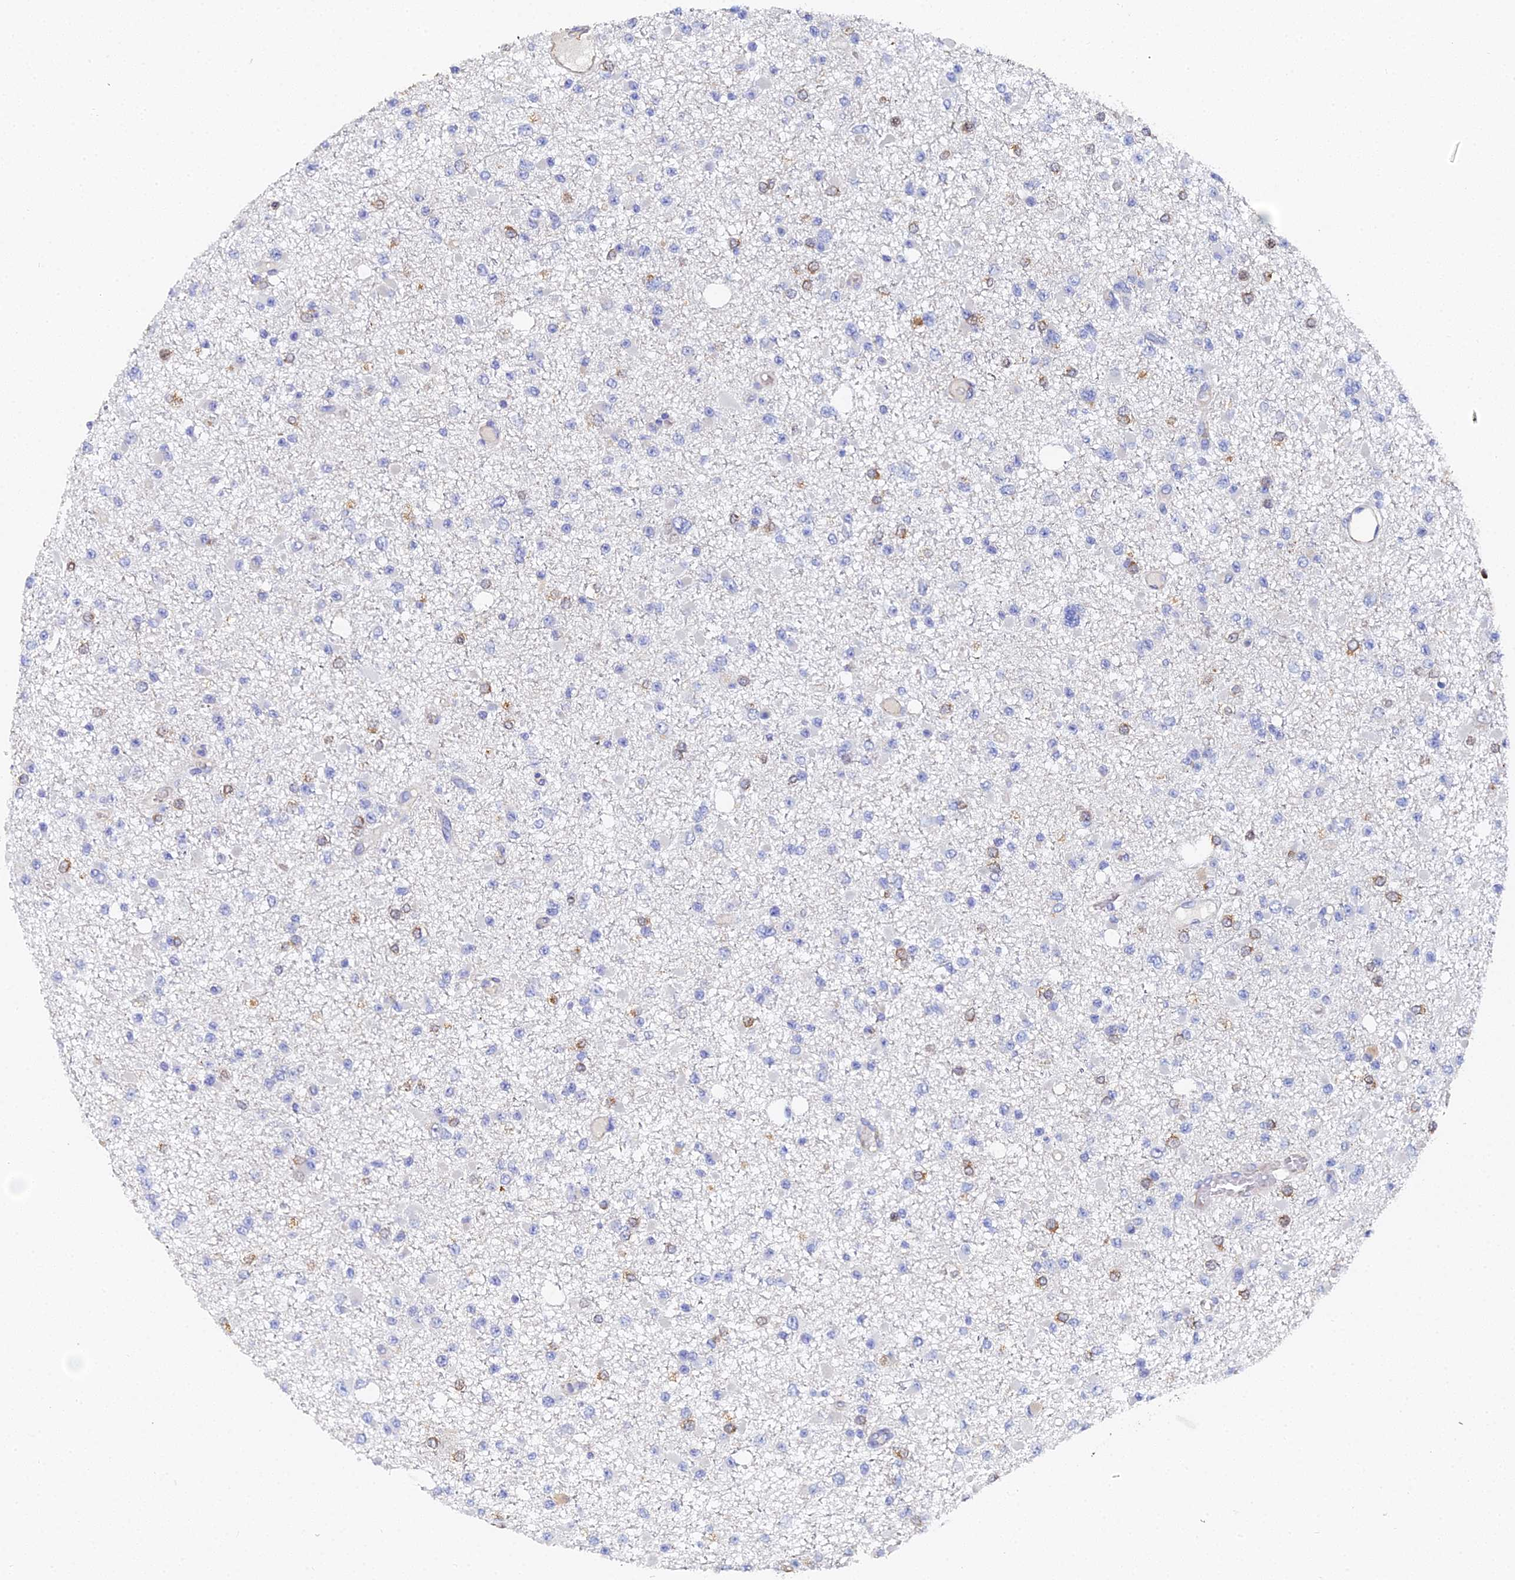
{"staining": {"intensity": "moderate", "quantity": "<25%", "location": "cytoplasmic/membranous"}, "tissue": "glioma", "cell_type": "Tumor cells", "image_type": "cancer", "snomed": [{"axis": "morphology", "description": "Glioma, malignant, Low grade"}, {"axis": "topography", "description": "Brain"}], "caption": "This is an image of immunohistochemistry staining of low-grade glioma (malignant), which shows moderate expression in the cytoplasmic/membranous of tumor cells.", "gene": "ENSG00000268674", "patient": {"sex": "female", "age": 22}}